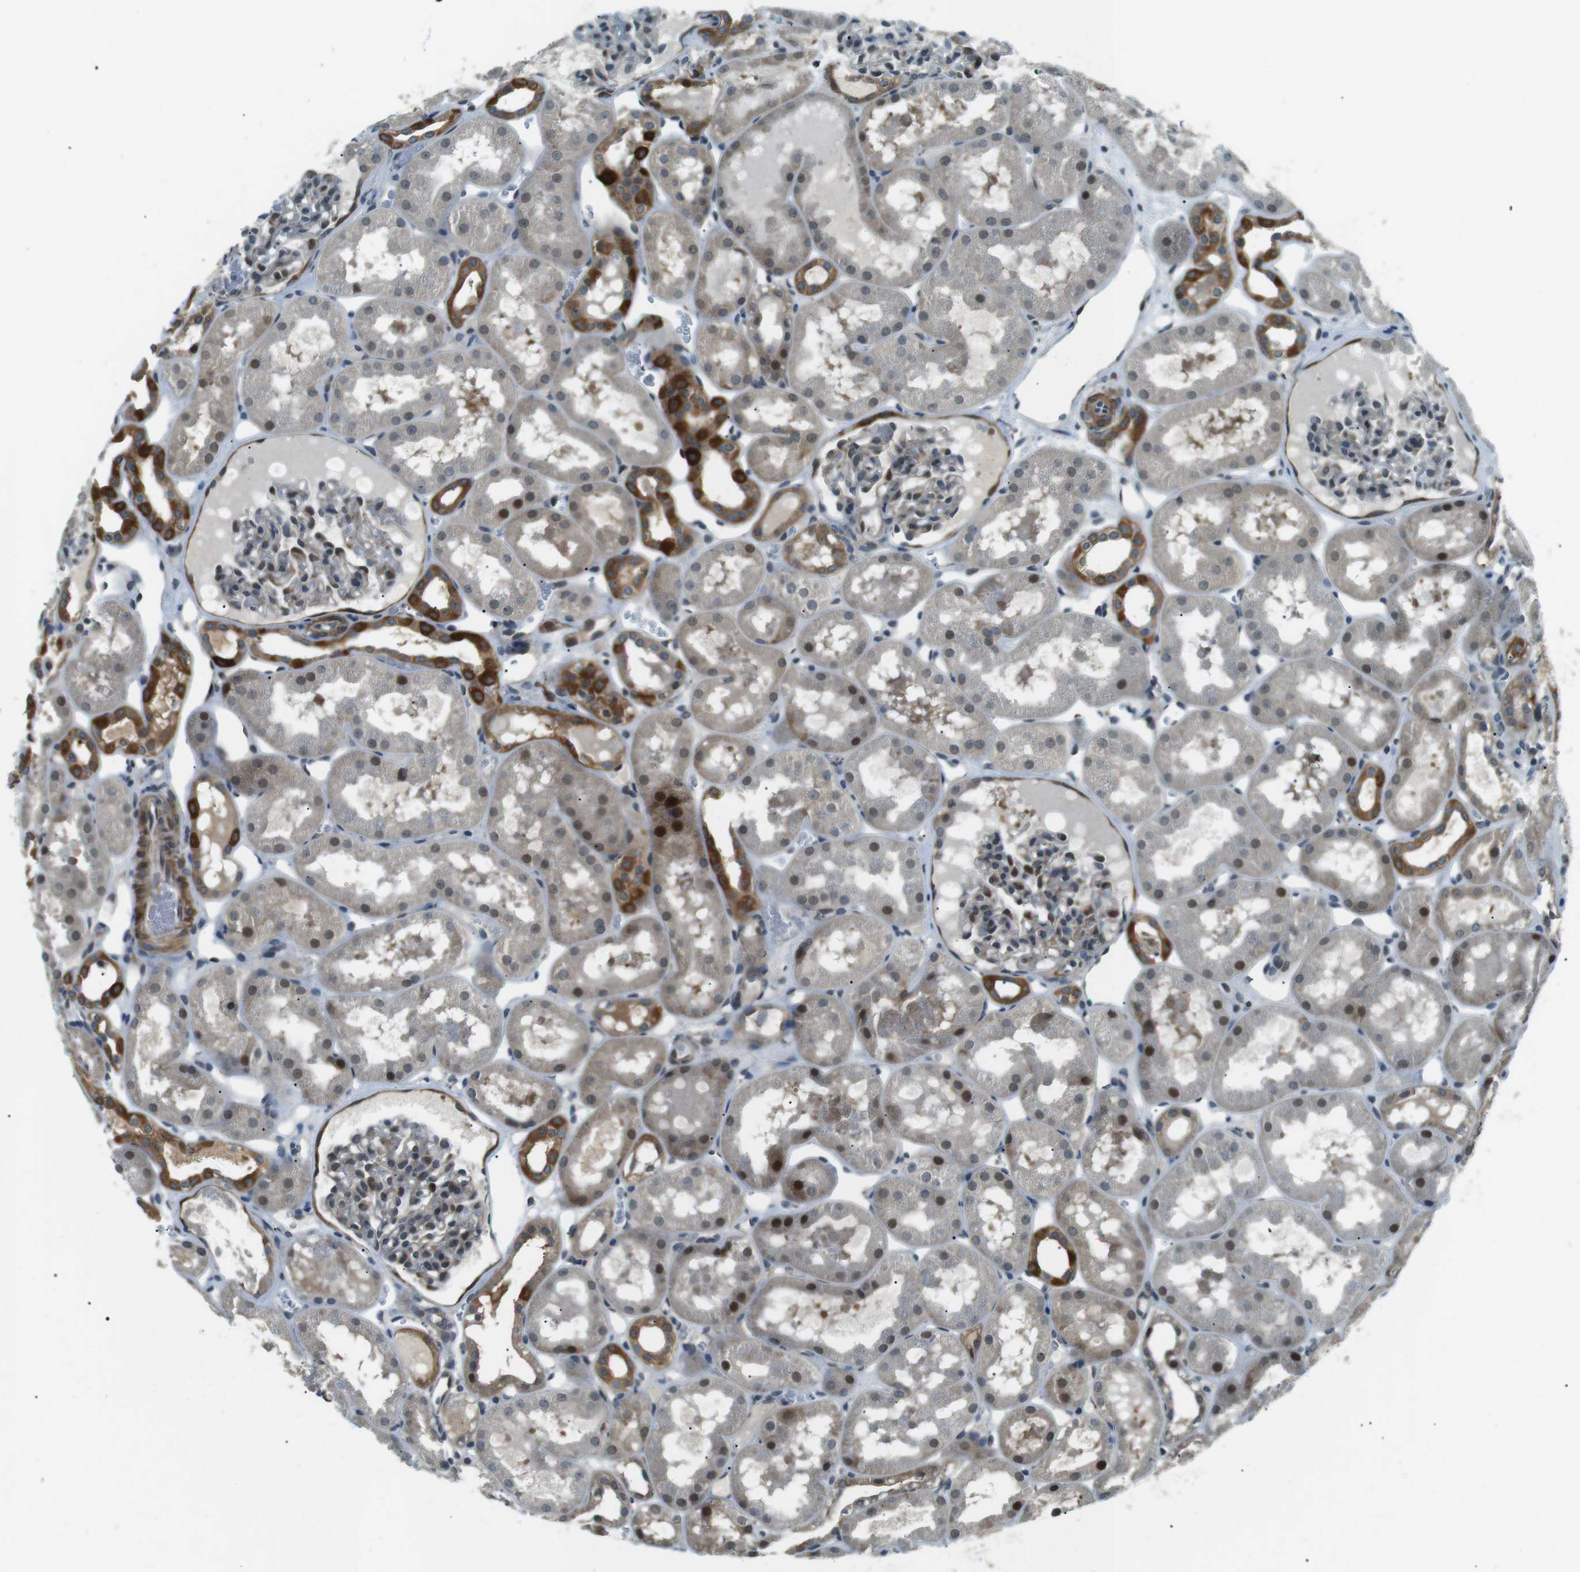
{"staining": {"intensity": "moderate", "quantity": "<25%", "location": "nuclear"}, "tissue": "kidney", "cell_type": "Cells in glomeruli", "image_type": "normal", "snomed": [{"axis": "morphology", "description": "Normal tissue, NOS"}, {"axis": "topography", "description": "Kidney"}, {"axis": "topography", "description": "Urinary bladder"}], "caption": "Kidney stained with immunohistochemistry exhibits moderate nuclear positivity in about <25% of cells in glomeruli. The staining was performed using DAB (3,3'-diaminobenzidine), with brown indicating positive protein expression. Nuclei are stained blue with hematoxylin.", "gene": "TMEM74", "patient": {"sex": "male", "age": 16}}